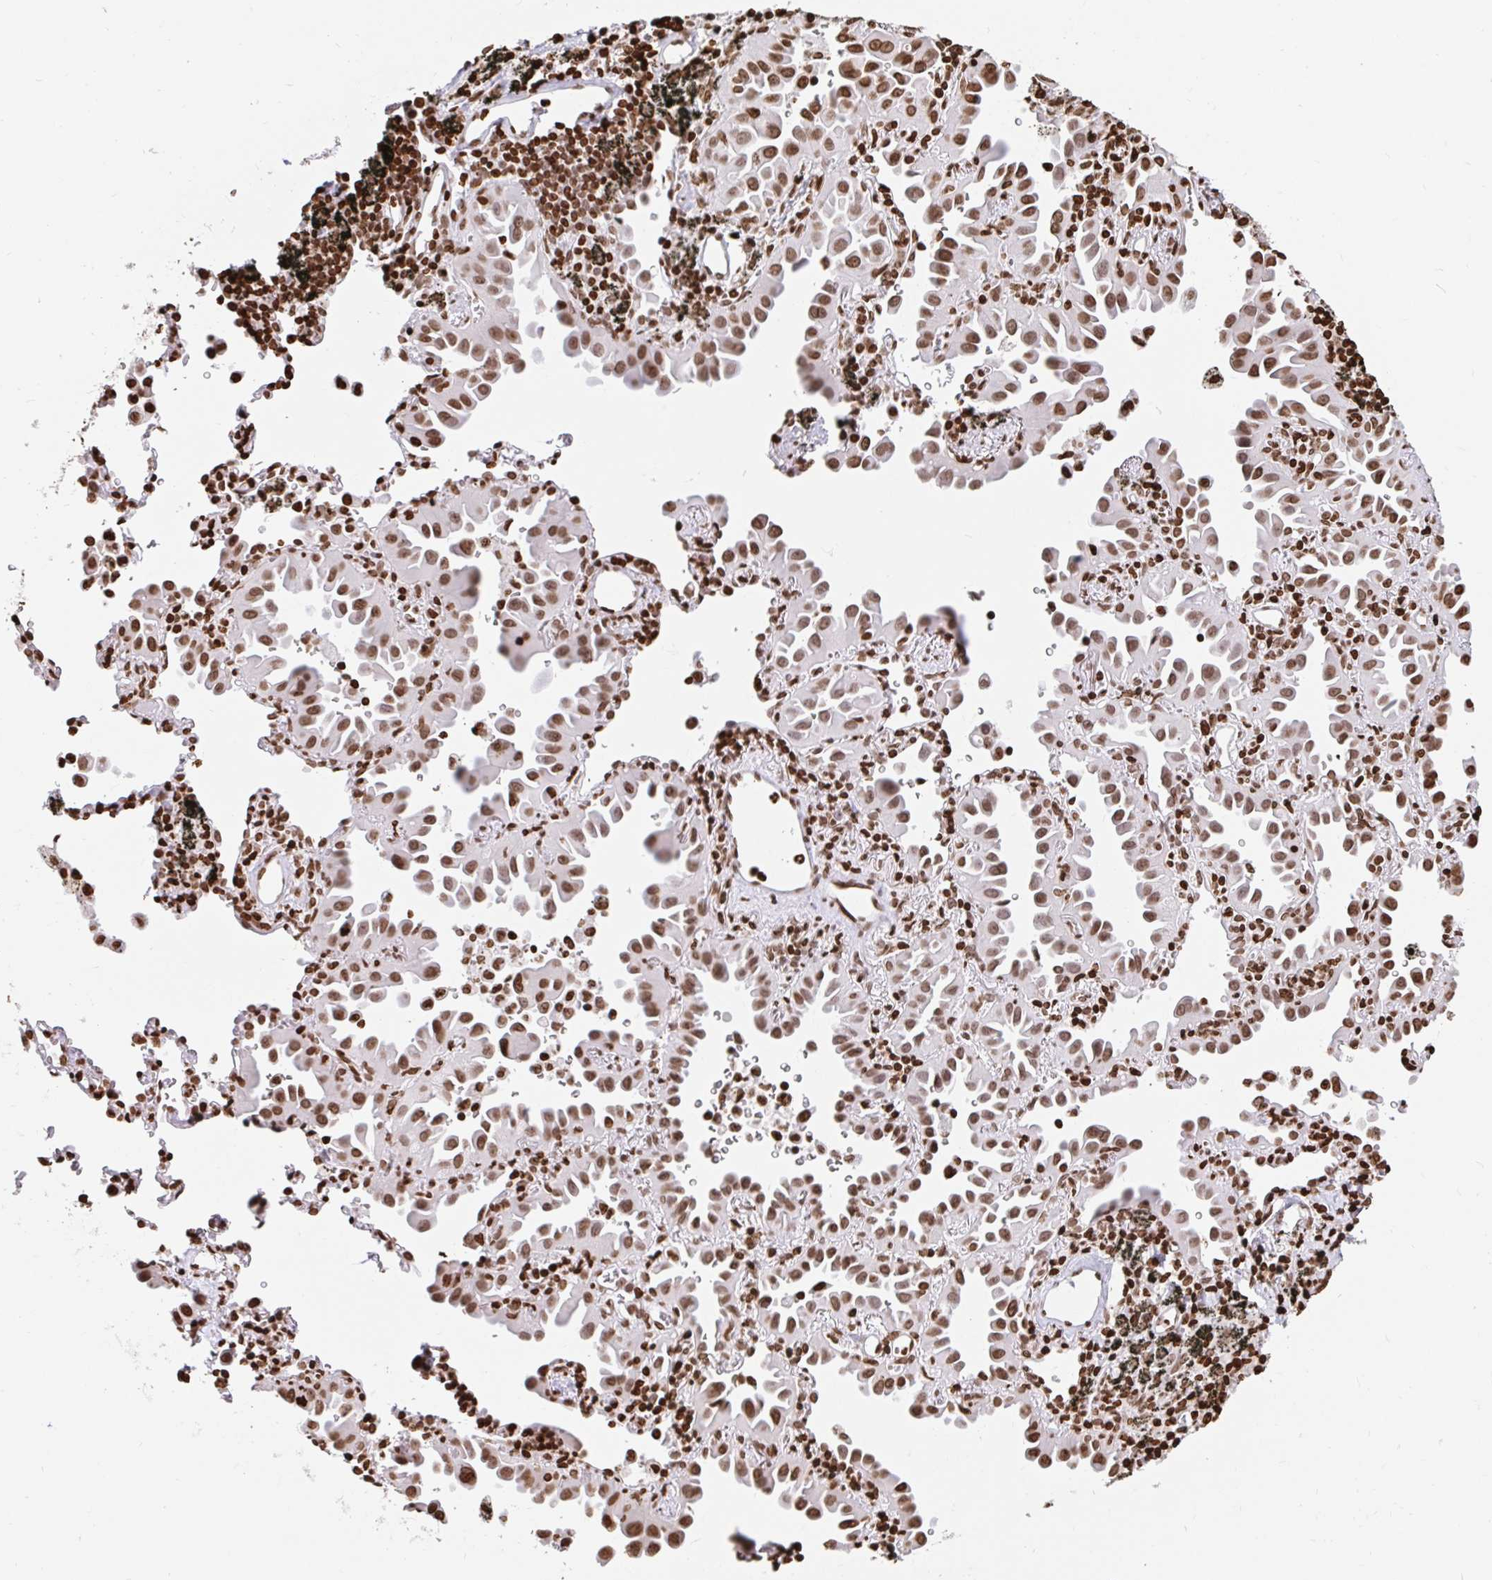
{"staining": {"intensity": "moderate", "quantity": ">75%", "location": "nuclear"}, "tissue": "lung cancer", "cell_type": "Tumor cells", "image_type": "cancer", "snomed": [{"axis": "morphology", "description": "Adenocarcinoma, NOS"}, {"axis": "topography", "description": "Lung"}], "caption": "Immunohistochemical staining of human adenocarcinoma (lung) shows medium levels of moderate nuclear protein positivity in about >75% of tumor cells. Using DAB (brown) and hematoxylin (blue) stains, captured at high magnification using brightfield microscopy.", "gene": "H2BC5", "patient": {"sex": "male", "age": 68}}